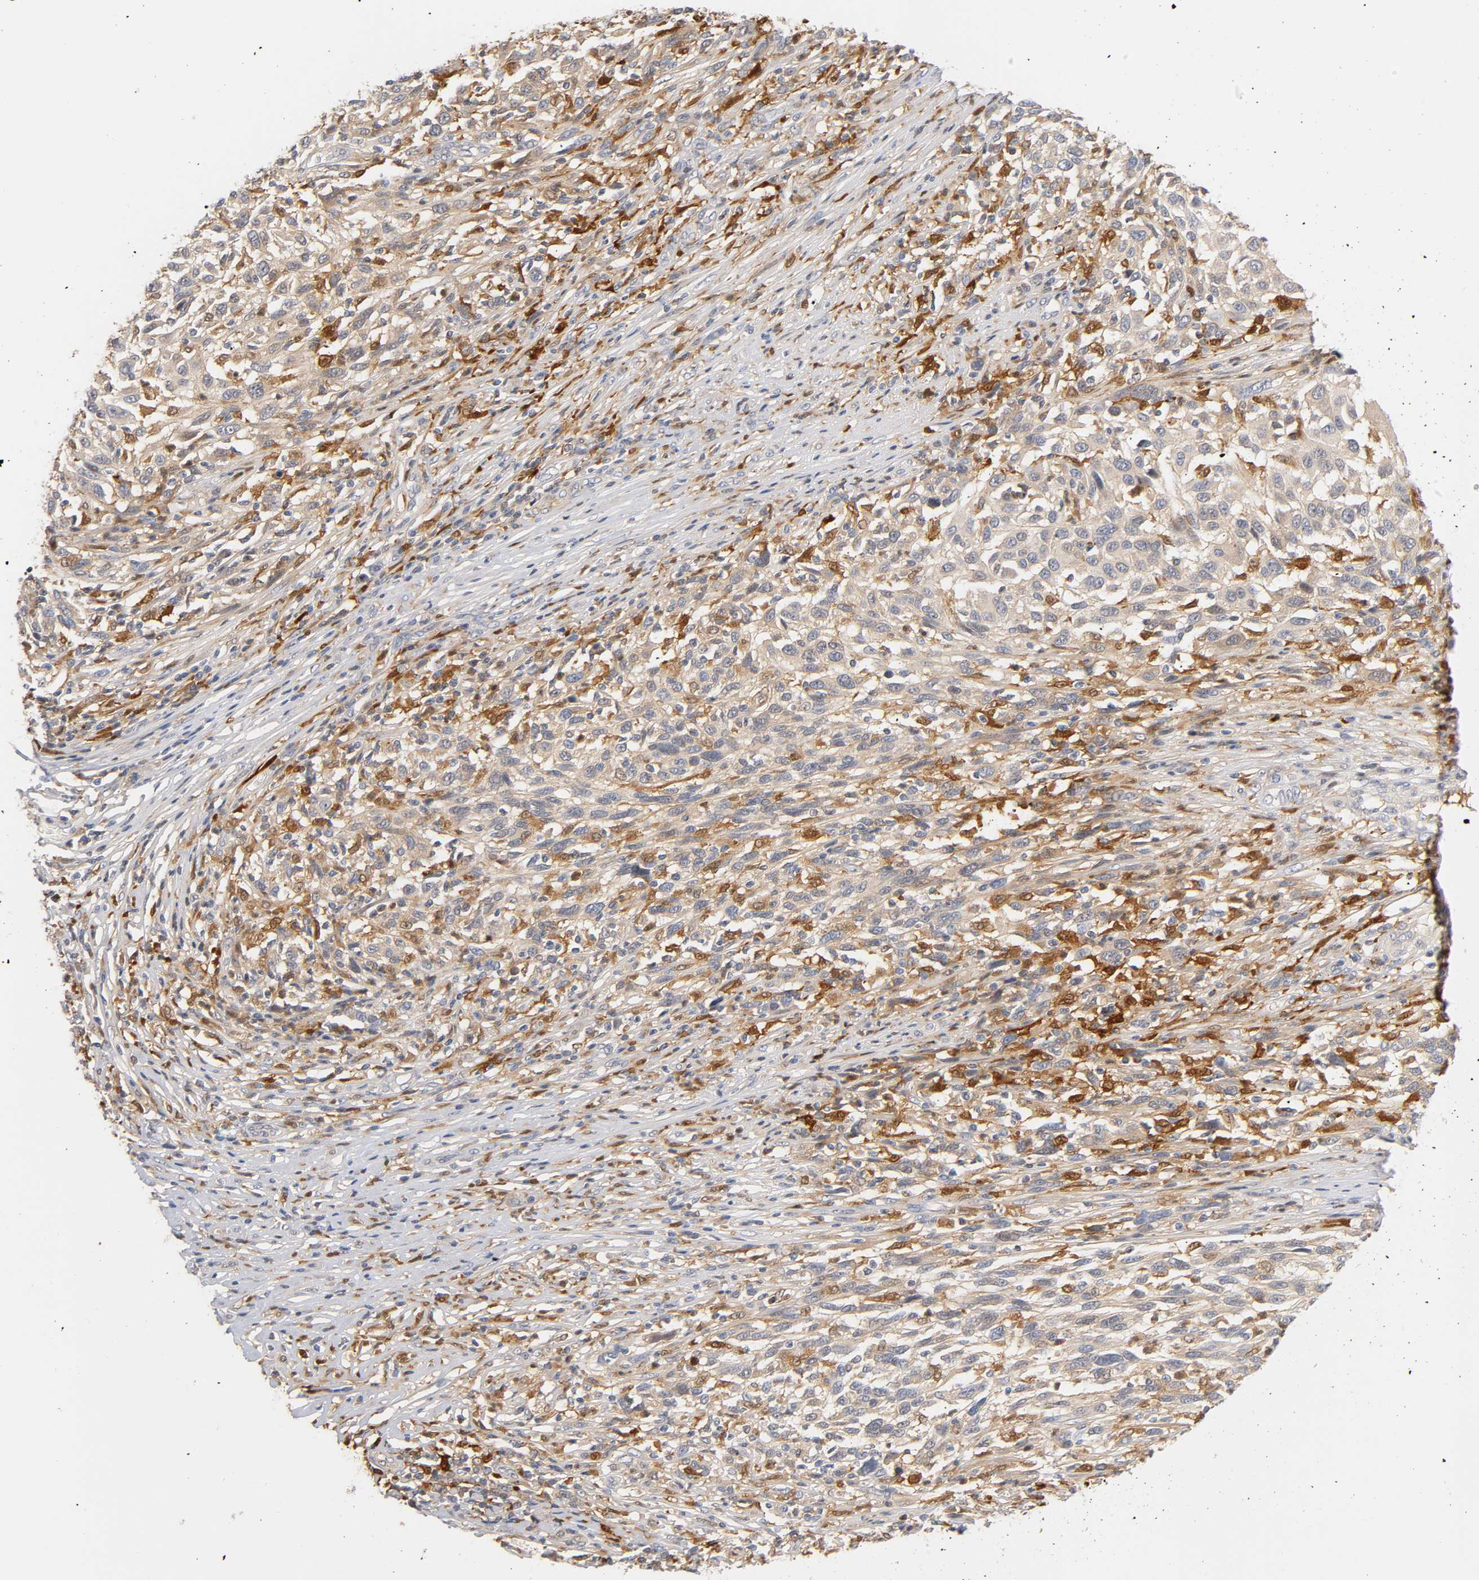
{"staining": {"intensity": "weak", "quantity": ">75%", "location": "cytoplasmic/membranous"}, "tissue": "melanoma", "cell_type": "Tumor cells", "image_type": "cancer", "snomed": [{"axis": "morphology", "description": "Malignant melanoma, Metastatic site"}, {"axis": "topography", "description": "Lymph node"}], "caption": "A photomicrograph showing weak cytoplasmic/membranous staining in about >75% of tumor cells in malignant melanoma (metastatic site), as visualized by brown immunohistochemical staining.", "gene": "IL18", "patient": {"sex": "male", "age": 61}}